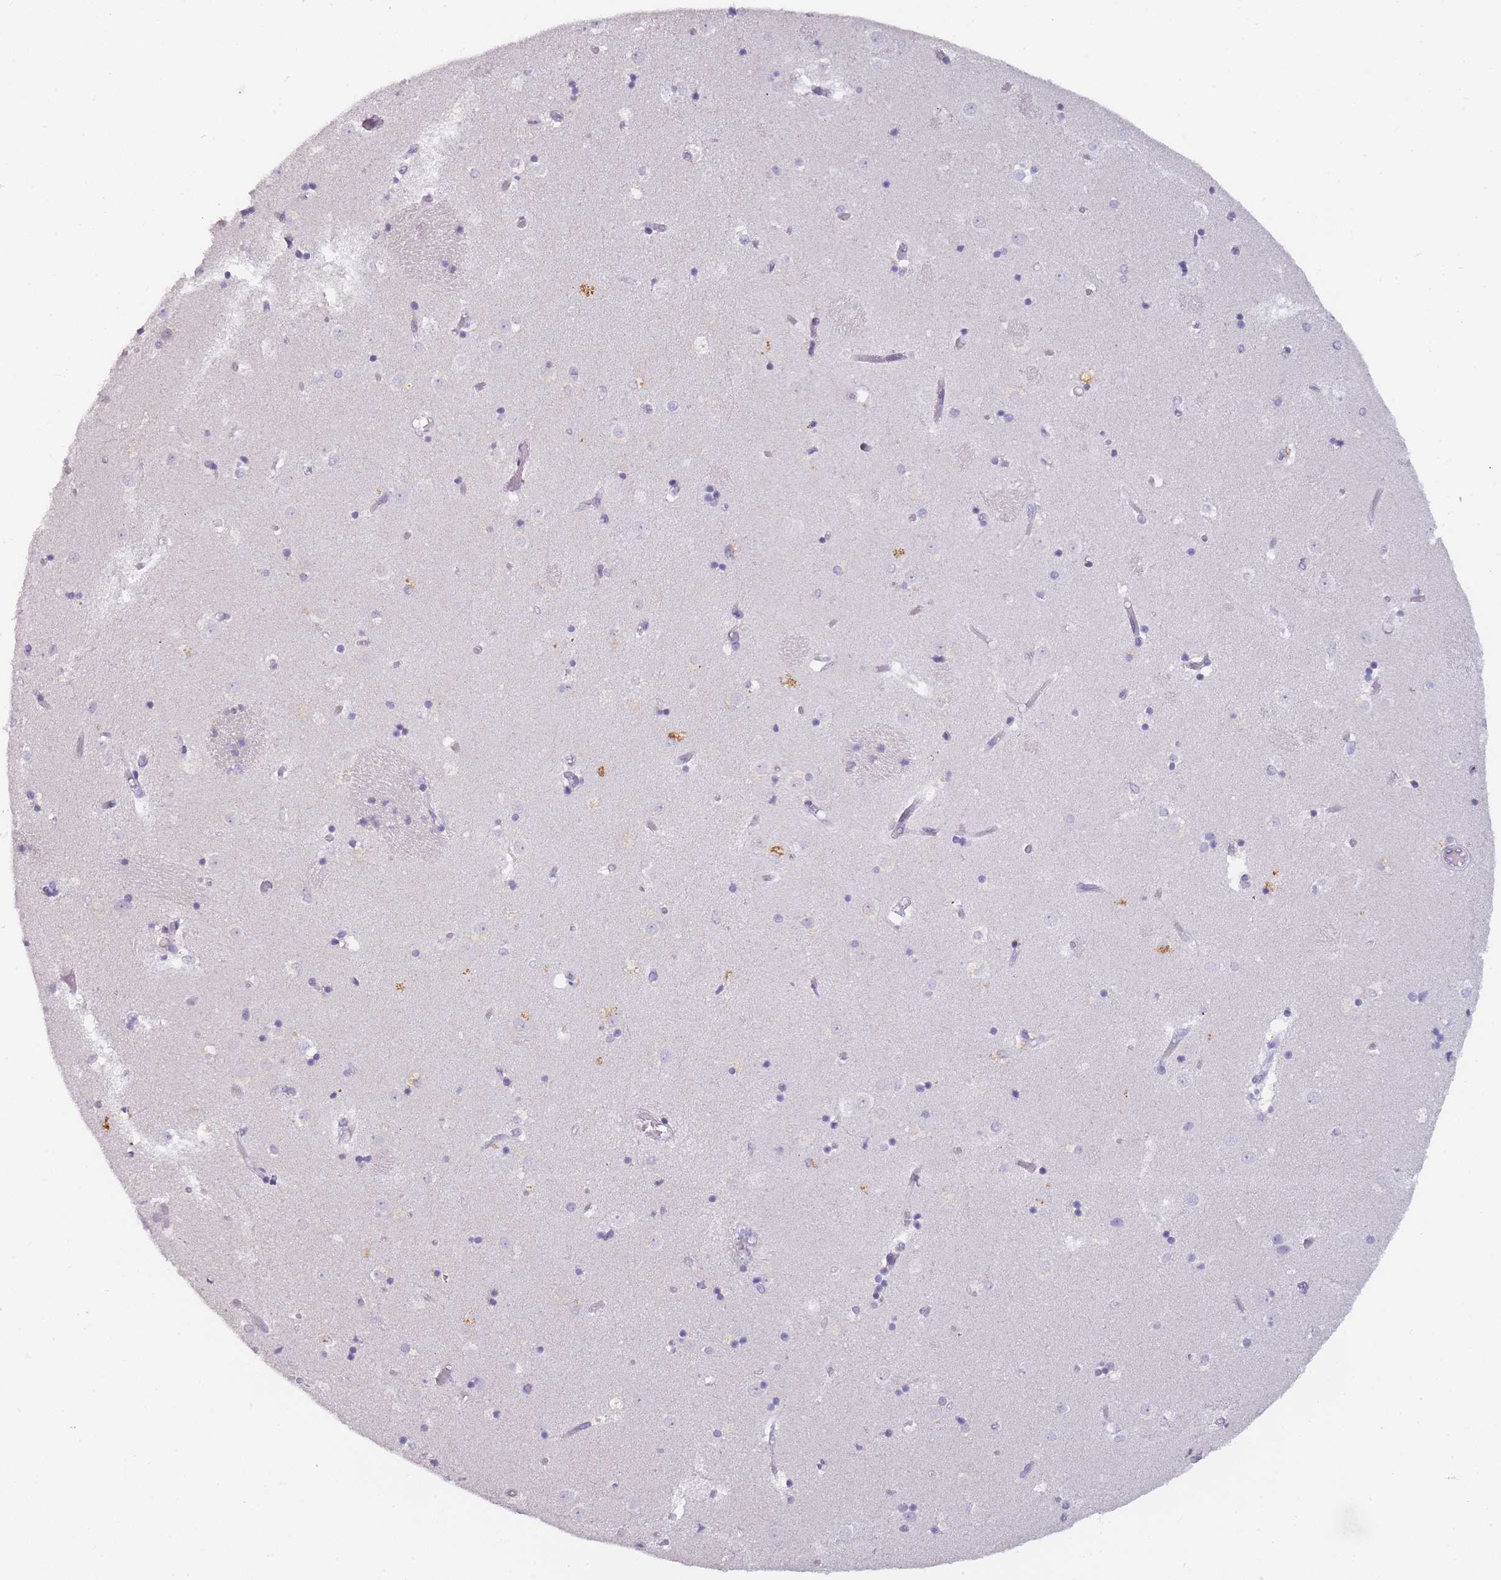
{"staining": {"intensity": "weak", "quantity": "<25%", "location": "cytoplasmic/membranous"}, "tissue": "caudate", "cell_type": "Glial cells", "image_type": "normal", "snomed": [{"axis": "morphology", "description": "Normal tissue, NOS"}, {"axis": "topography", "description": "Lateral ventricle wall"}], "caption": "Glial cells are negative for brown protein staining in normal caudate.", "gene": "INS", "patient": {"sex": "female", "age": 52}}